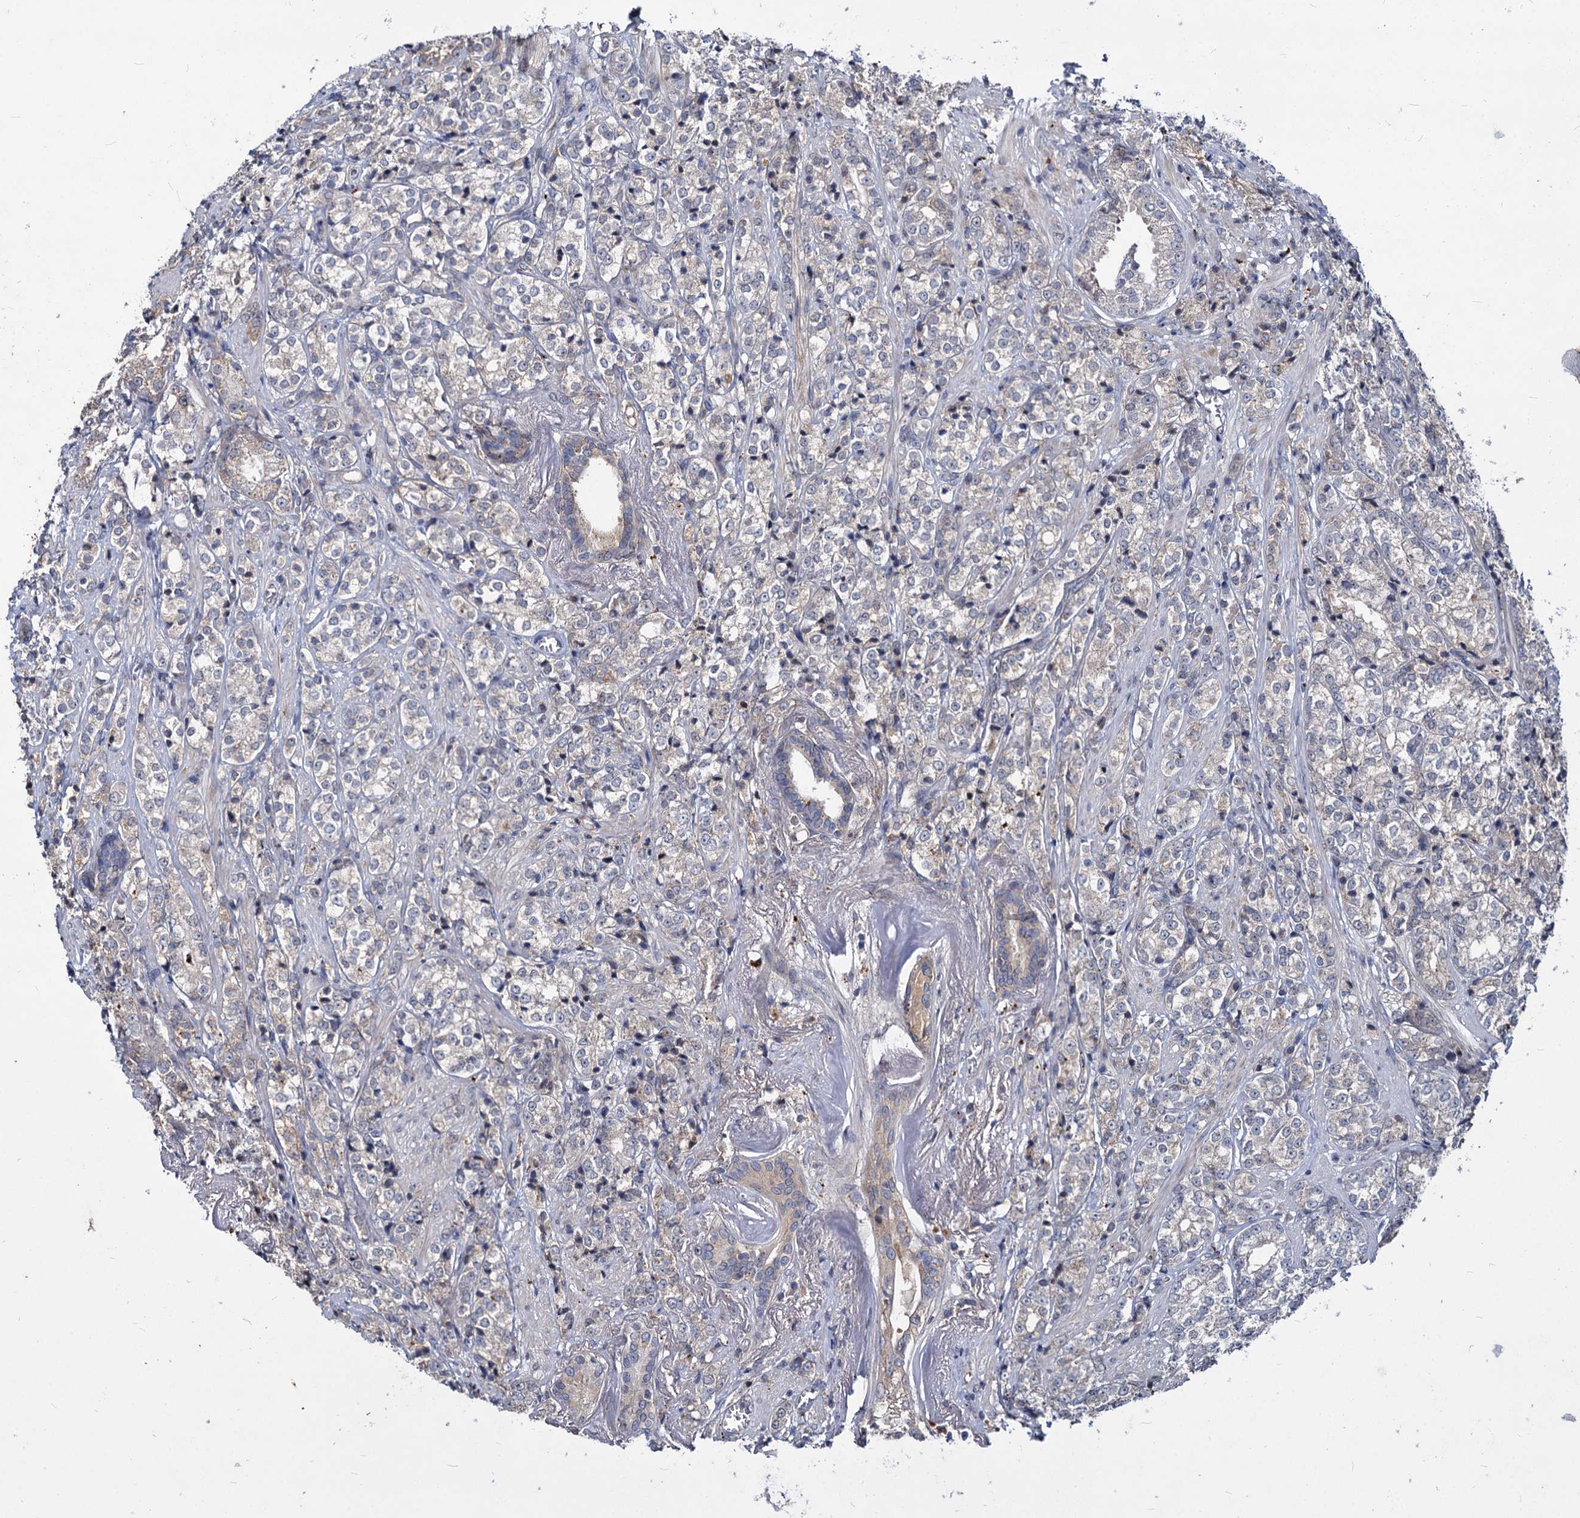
{"staining": {"intensity": "negative", "quantity": "none", "location": "none"}, "tissue": "prostate cancer", "cell_type": "Tumor cells", "image_type": "cancer", "snomed": [{"axis": "morphology", "description": "Adenocarcinoma, High grade"}, {"axis": "topography", "description": "Prostate"}], "caption": "Protein analysis of high-grade adenocarcinoma (prostate) exhibits no significant positivity in tumor cells.", "gene": "C11orf86", "patient": {"sex": "male", "age": 69}}